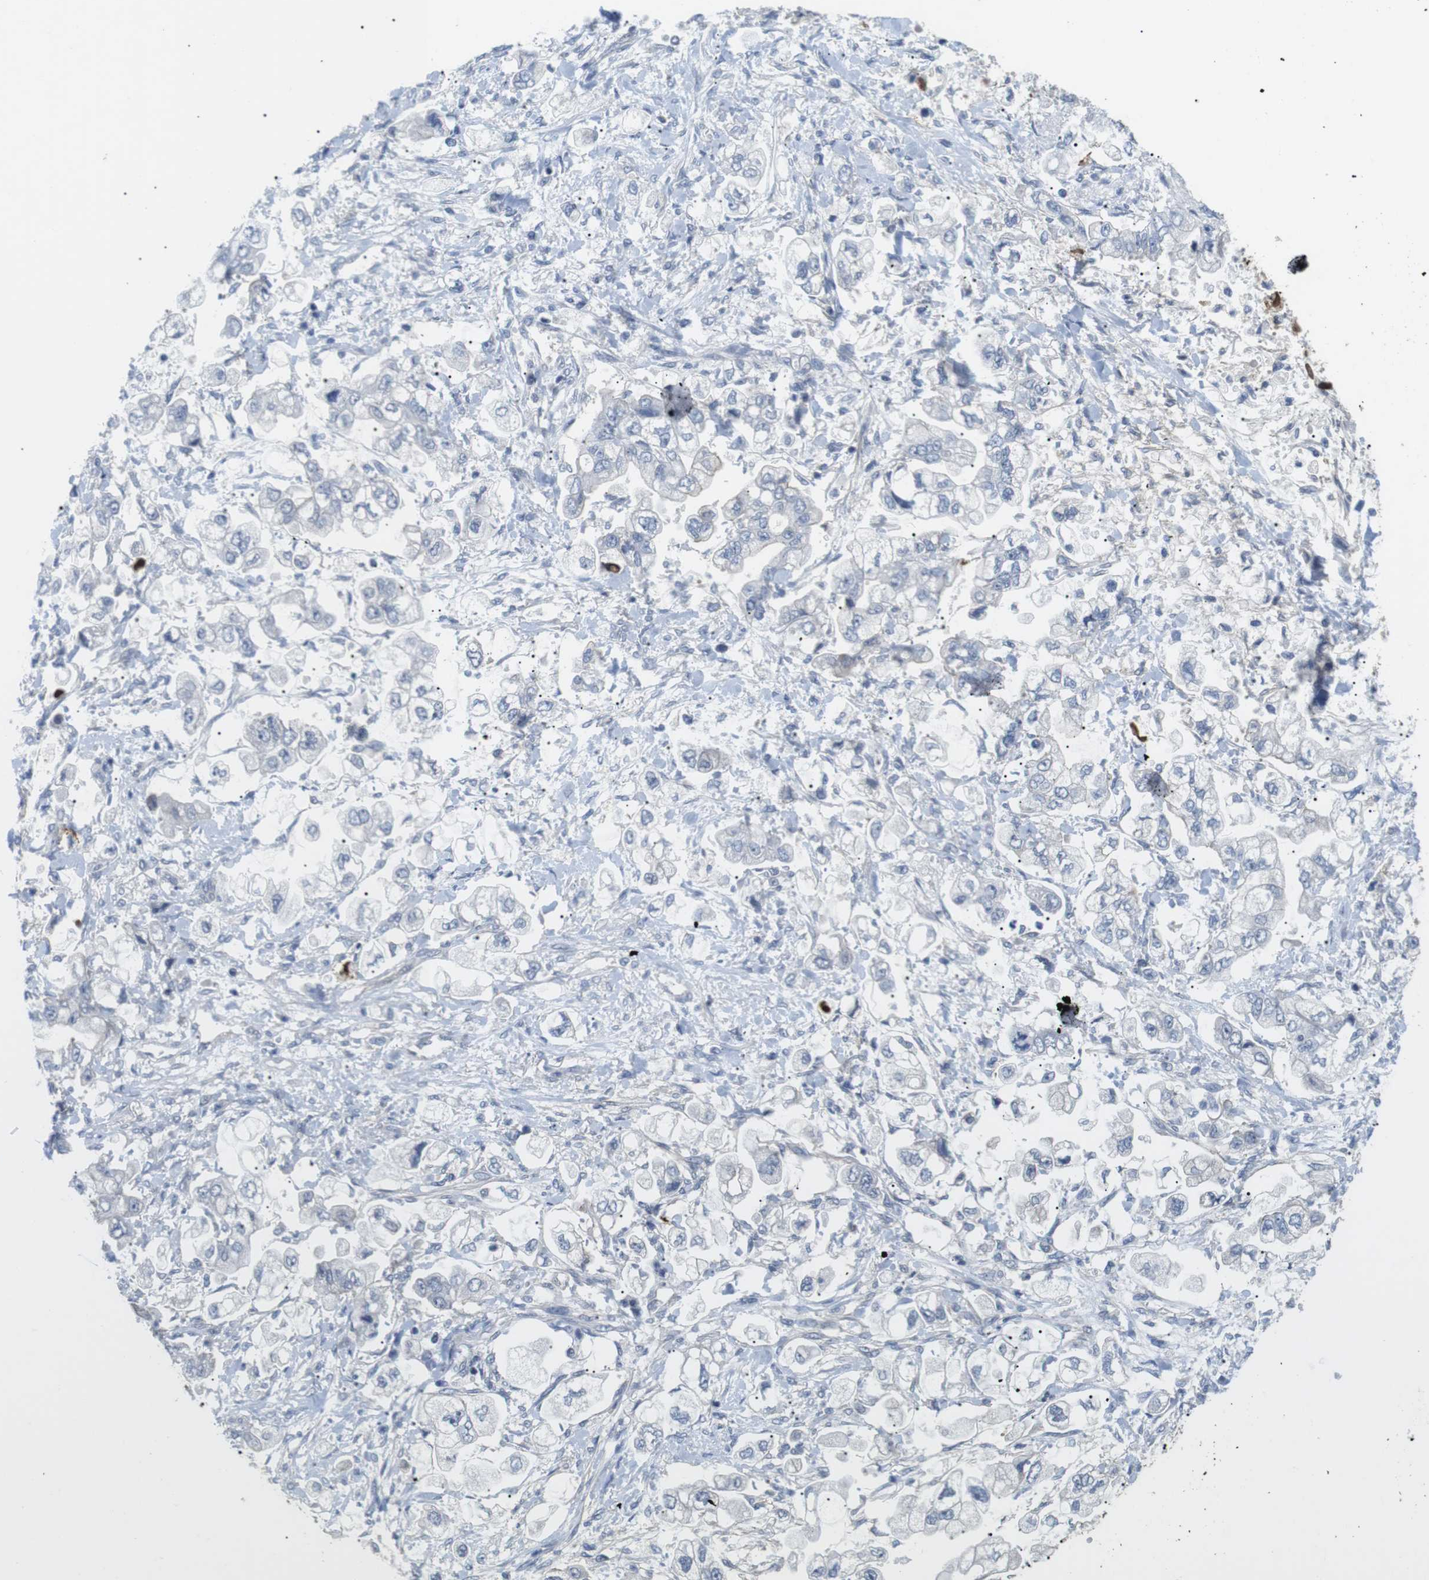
{"staining": {"intensity": "negative", "quantity": "none", "location": "none"}, "tissue": "stomach cancer", "cell_type": "Tumor cells", "image_type": "cancer", "snomed": [{"axis": "morphology", "description": "Normal tissue, NOS"}, {"axis": "morphology", "description": "Adenocarcinoma, NOS"}, {"axis": "topography", "description": "Stomach"}], "caption": "Immunohistochemical staining of stomach cancer (adenocarcinoma) shows no significant staining in tumor cells.", "gene": "NECTIN1", "patient": {"sex": "male", "age": 62}}